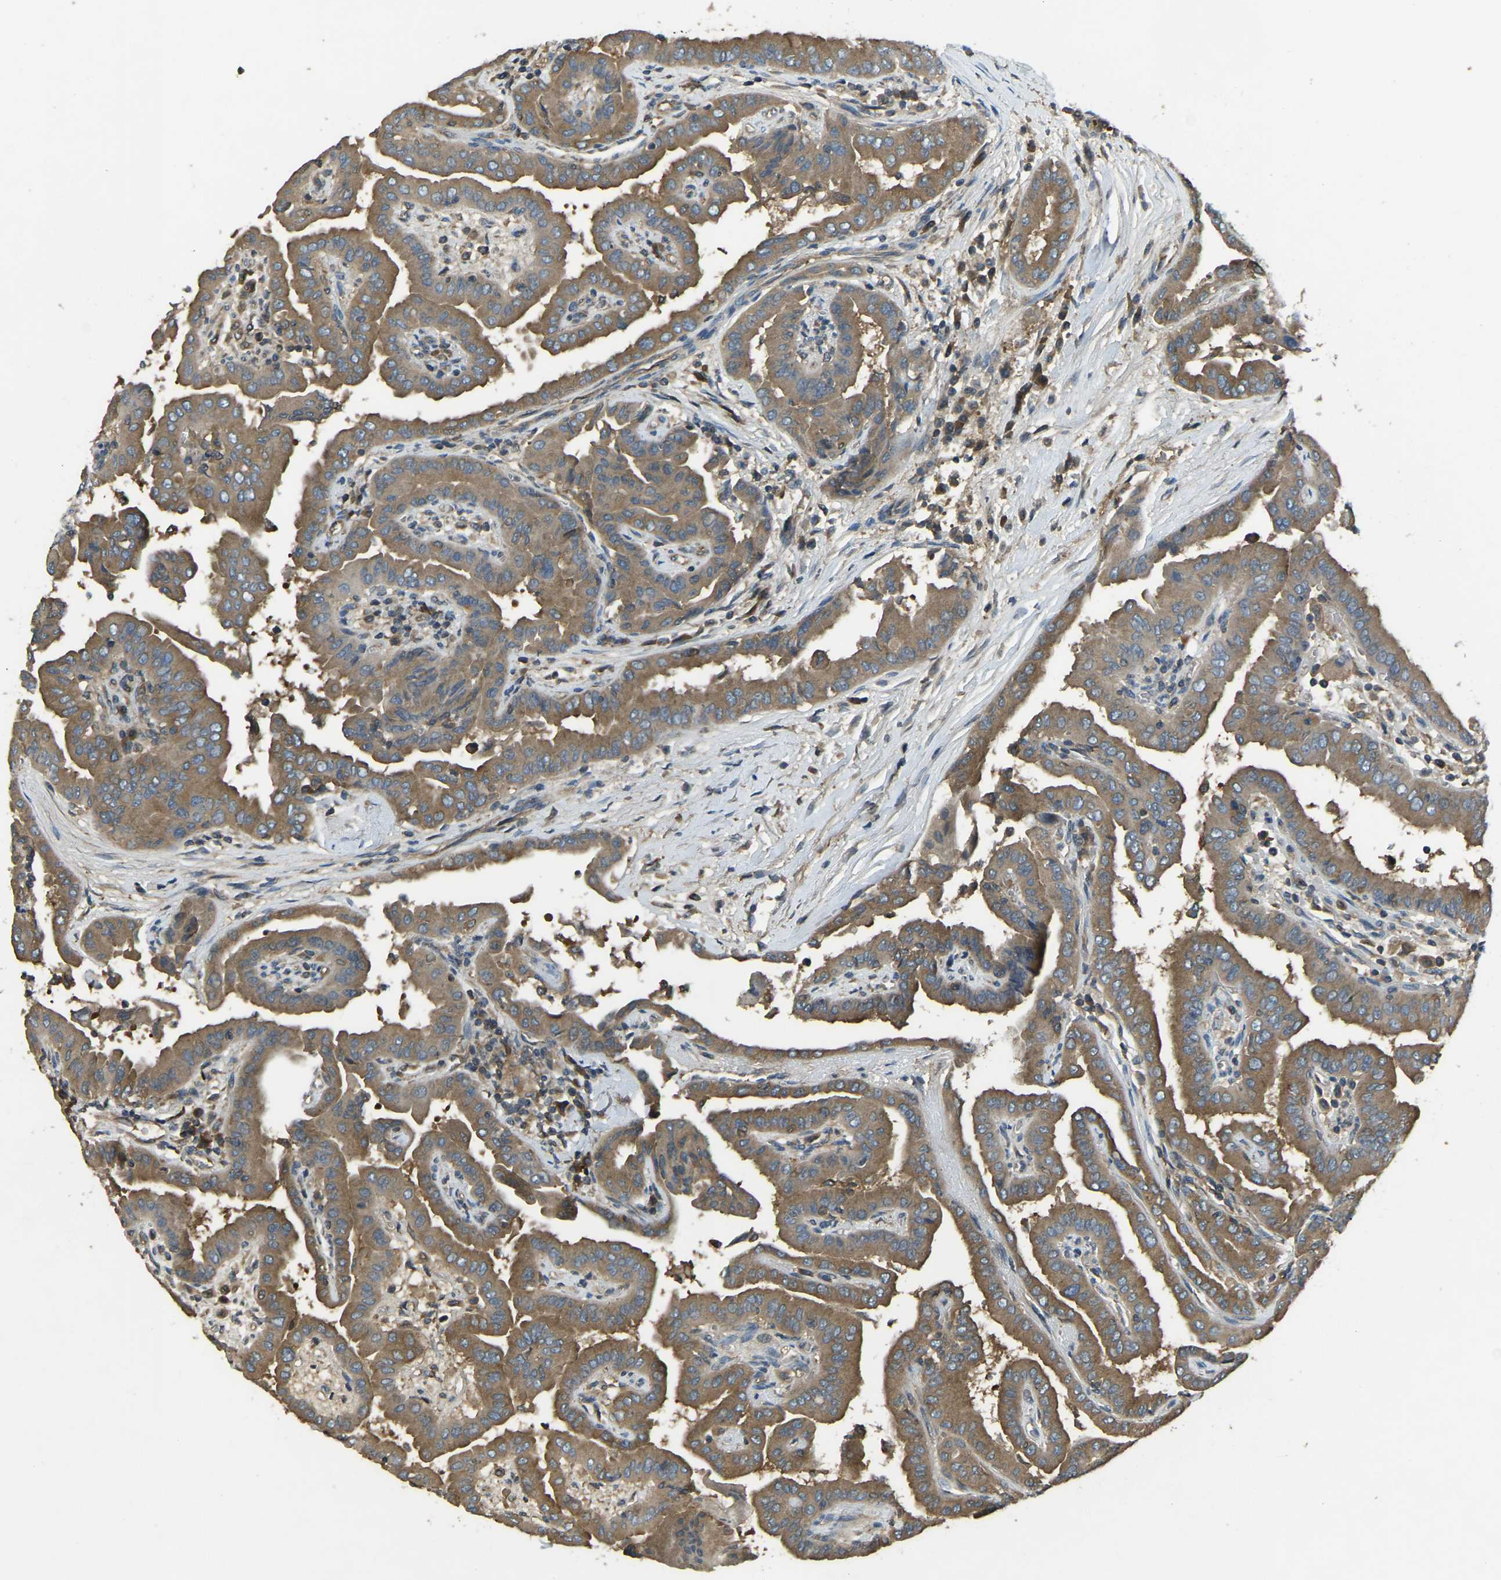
{"staining": {"intensity": "moderate", "quantity": ">75%", "location": "cytoplasmic/membranous"}, "tissue": "thyroid cancer", "cell_type": "Tumor cells", "image_type": "cancer", "snomed": [{"axis": "morphology", "description": "Papillary adenocarcinoma, NOS"}, {"axis": "topography", "description": "Thyroid gland"}], "caption": "Human papillary adenocarcinoma (thyroid) stained with a protein marker reveals moderate staining in tumor cells.", "gene": "AIMP1", "patient": {"sex": "male", "age": 33}}